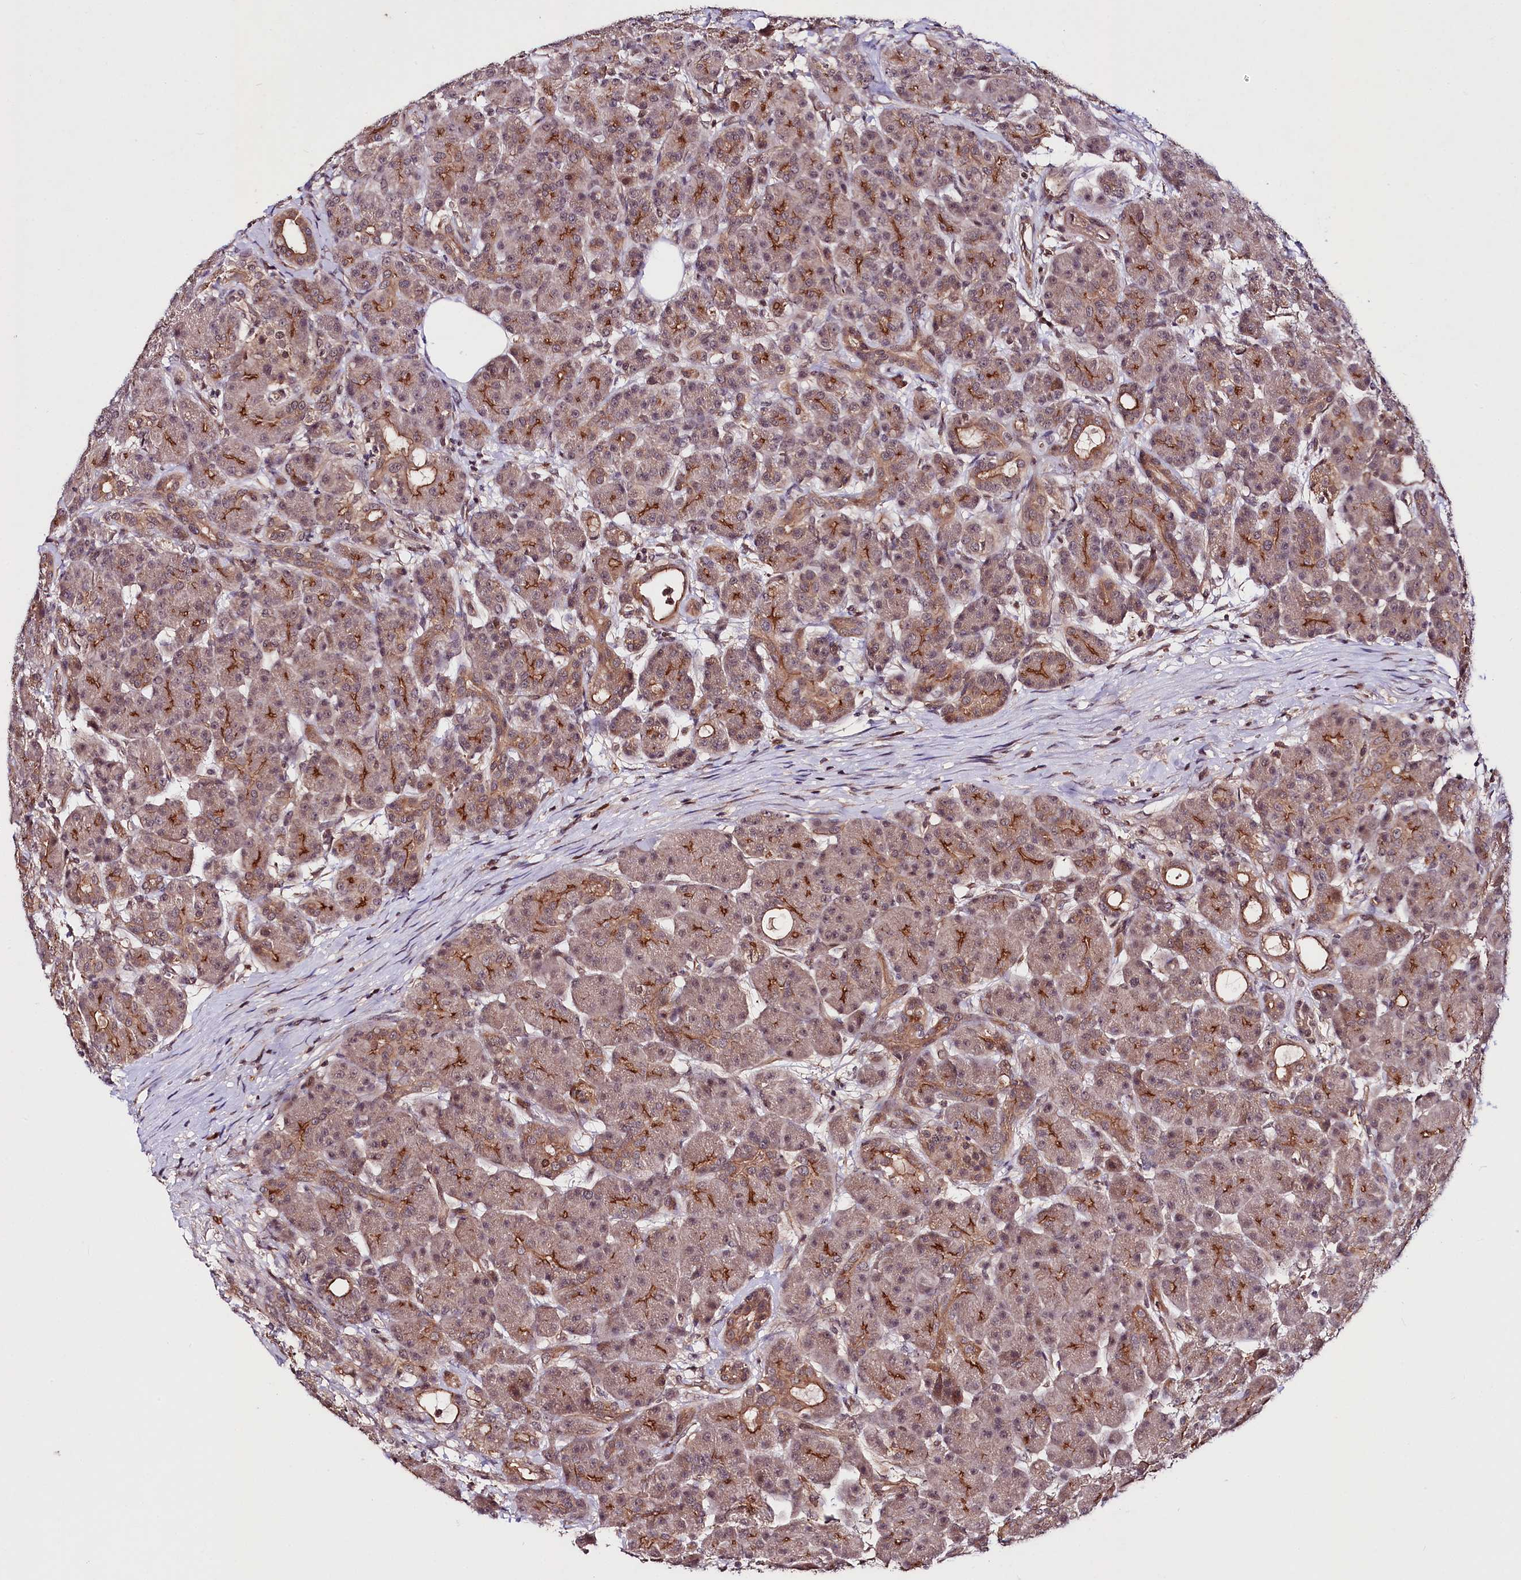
{"staining": {"intensity": "moderate", "quantity": "25%-75%", "location": "cytoplasmic/membranous"}, "tissue": "pancreas", "cell_type": "Exocrine glandular cells", "image_type": "normal", "snomed": [{"axis": "morphology", "description": "Normal tissue, NOS"}, {"axis": "topography", "description": "Pancreas"}], "caption": "Immunohistochemical staining of unremarkable human pancreas shows 25%-75% levels of moderate cytoplasmic/membranous protein positivity in approximately 25%-75% of exocrine glandular cells. (DAB (3,3'-diaminobenzidine) IHC, brown staining for protein, blue staining for nuclei).", "gene": "TAFAZZIN", "patient": {"sex": "male", "age": 63}}